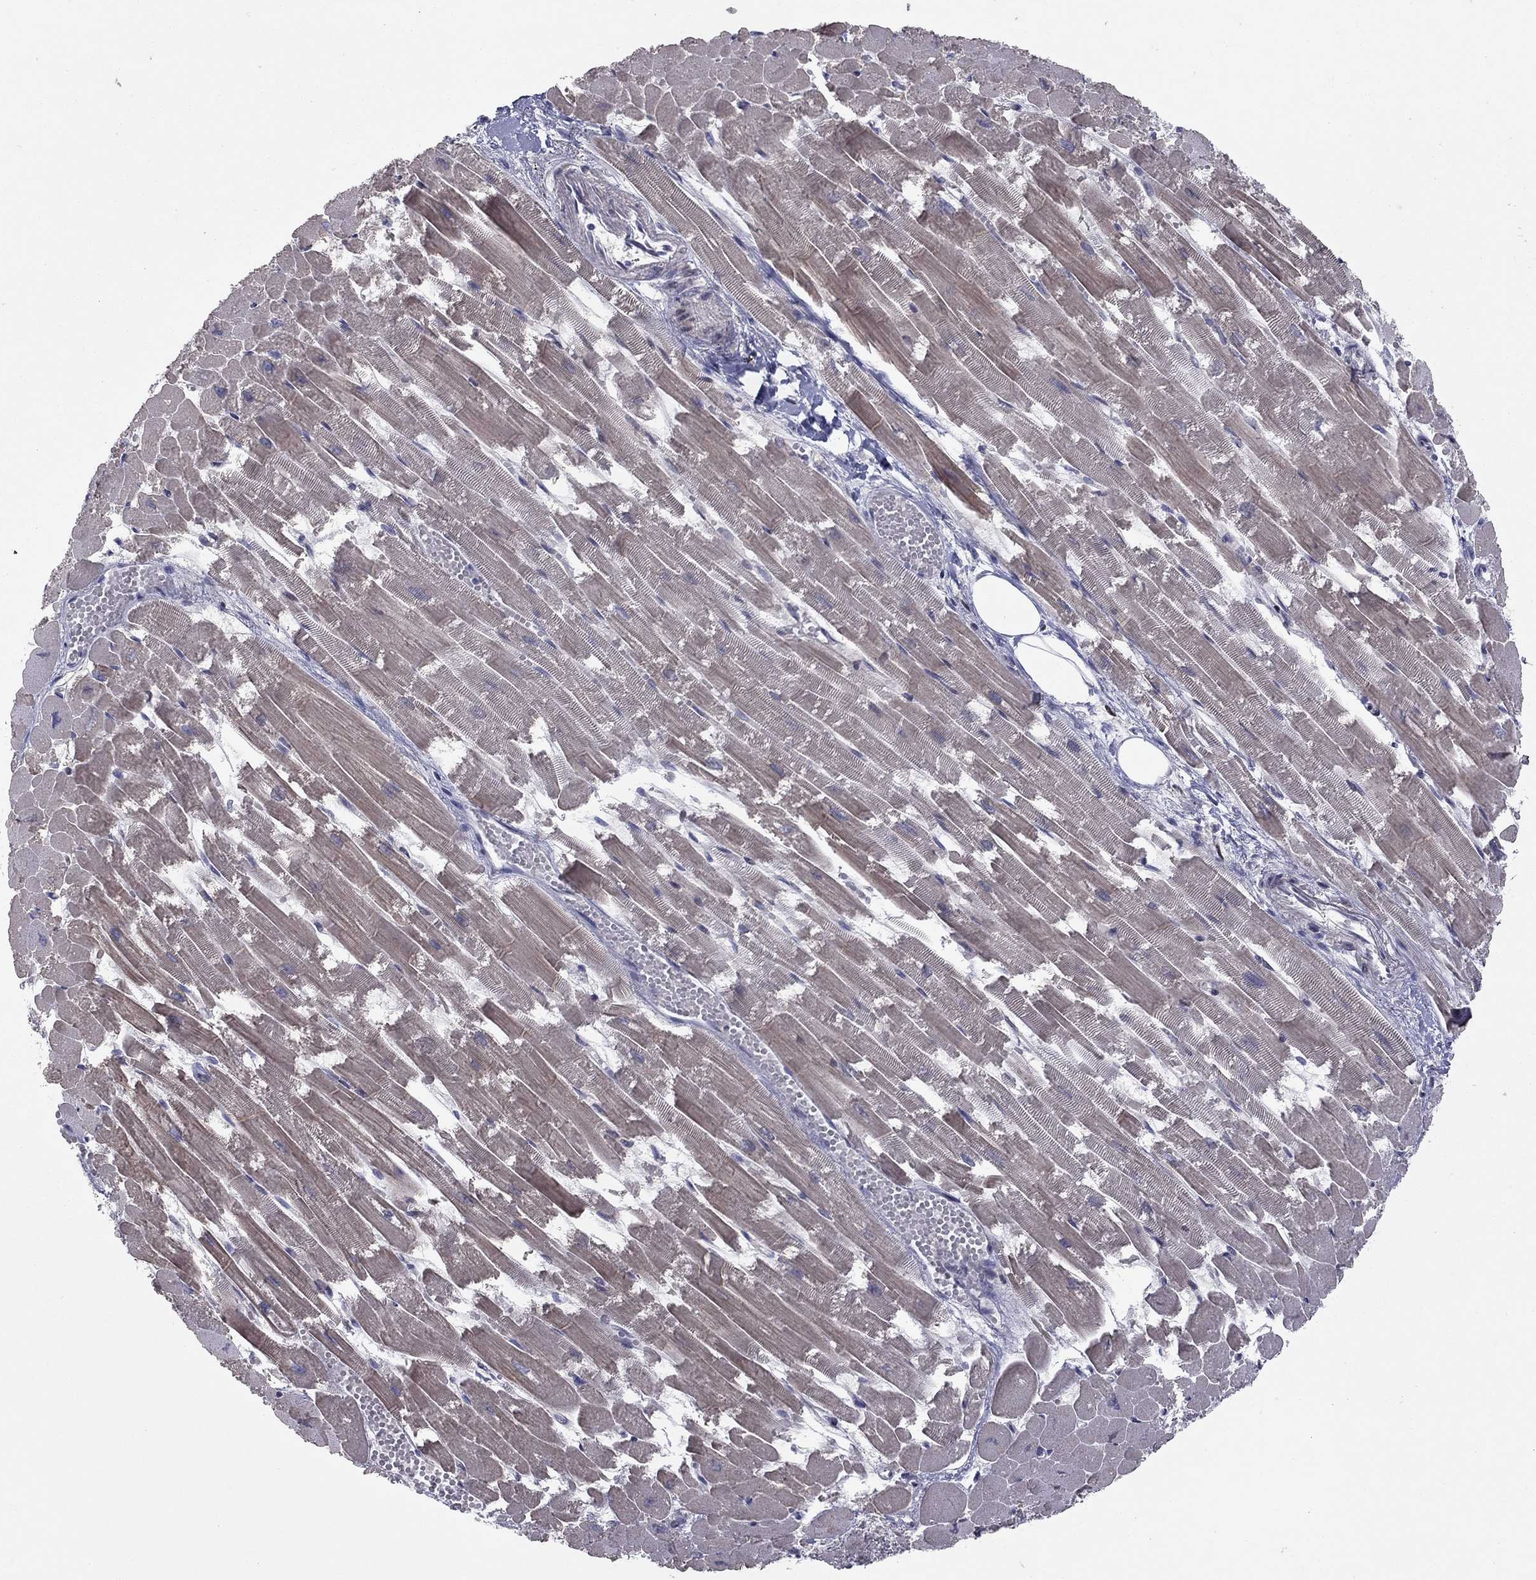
{"staining": {"intensity": "negative", "quantity": "none", "location": "none"}, "tissue": "heart muscle", "cell_type": "Cardiomyocytes", "image_type": "normal", "snomed": [{"axis": "morphology", "description": "Normal tissue, NOS"}, {"axis": "topography", "description": "Heart"}], "caption": "This image is of benign heart muscle stained with immunohistochemistry (IHC) to label a protein in brown with the nuclei are counter-stained blue. There is no expression in cardiomyocytes. (IHC, brightfield microscopy, high magnification).", "gene": "DUSP7", "patient": {"sex": "female", "age": 52}}